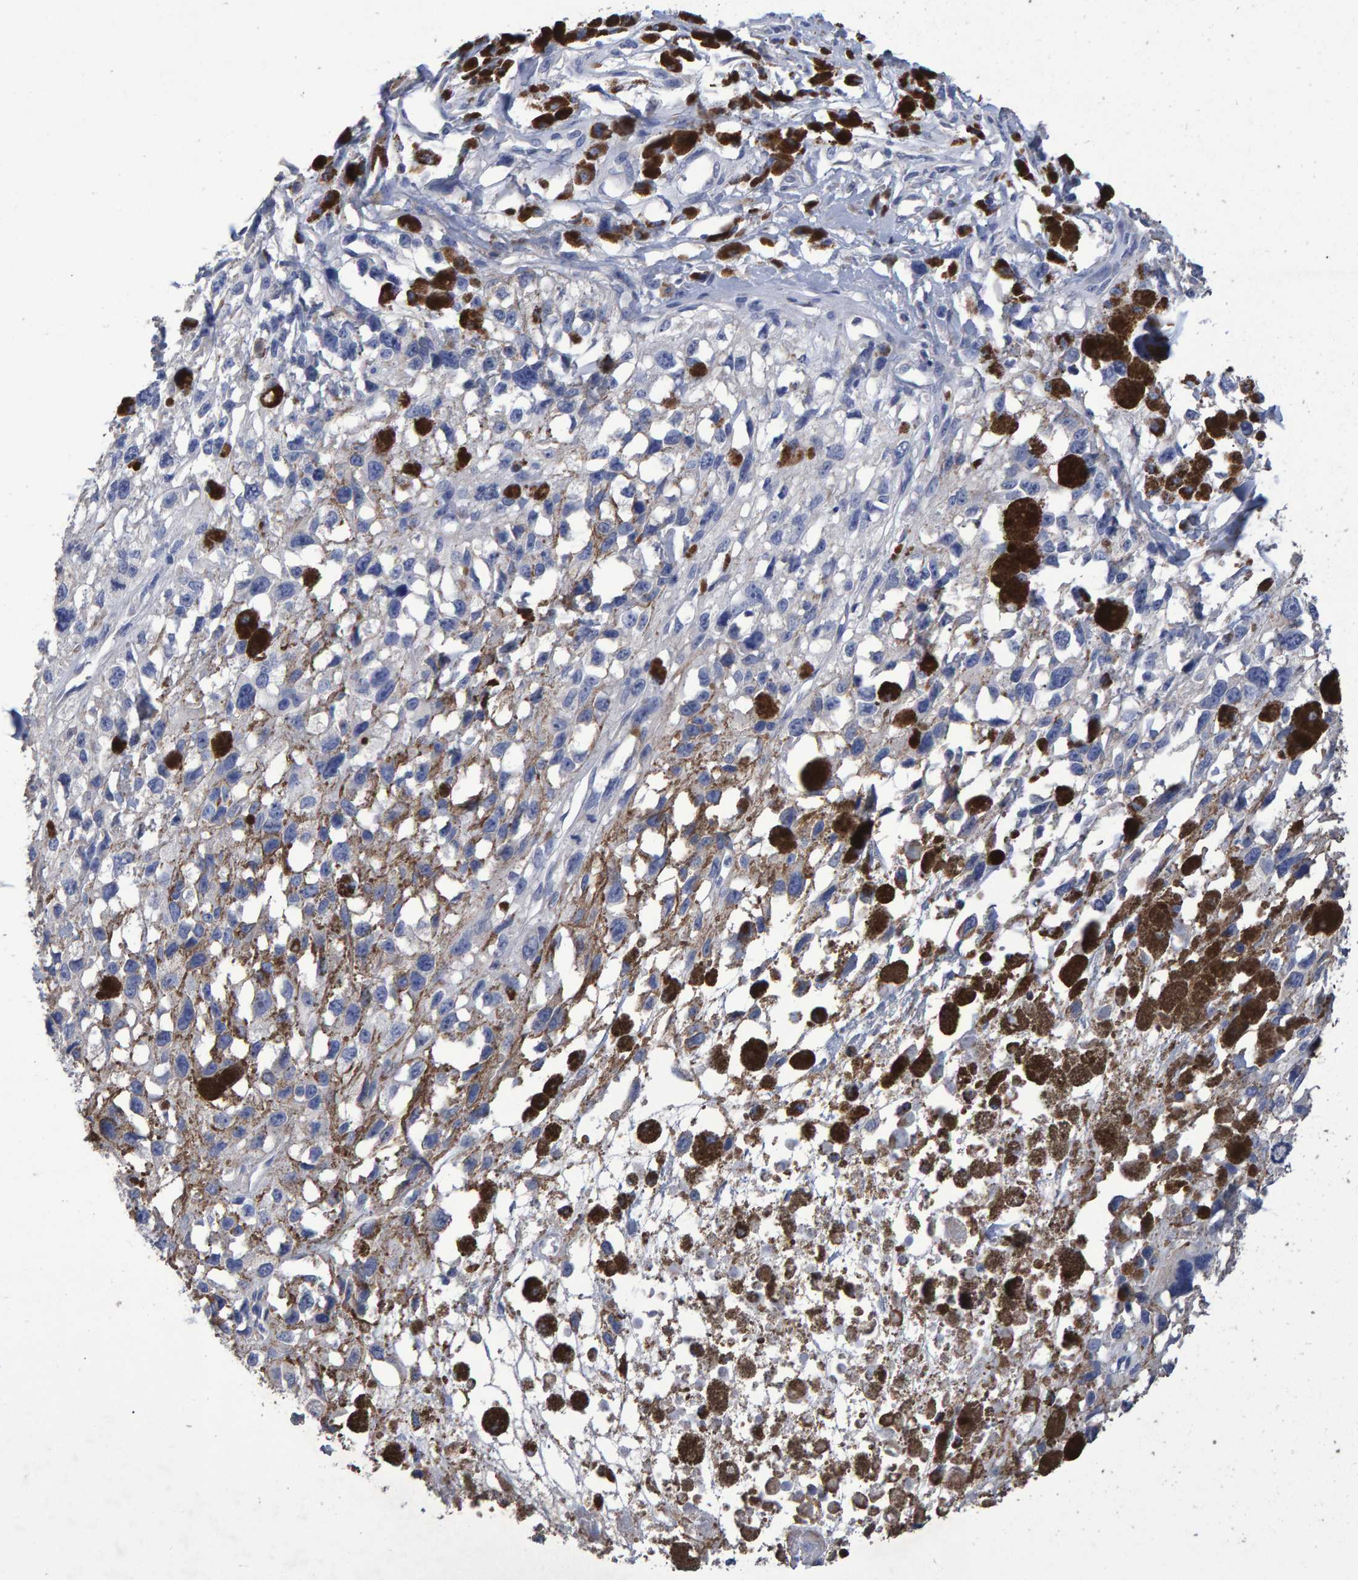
{"staining": {"intensity": "negative", "quantity": "none", "location": "none"}, "tissue": "melanoma", "cell_type": "Tumor cells", "image_type": "cancer", "snomed": [{"axis": "morphology", "description": "Malignant melanoma, Metastatic site"}, {"axis": "topography", "description": "Lymph node"}], "caption": "Immunohistochemistry (IHC) photomicrograph of neoplastic tissue: malignant melanoma (metastatic site) stained with DAB (3,3'-diaminobenzidine) displays no significant protein staining in tumor cells. The staining is performed using DAB brown chromogen with nuclei counter-stained in using hematoxylin.", "gene": "HEMGN", "patient": {"sex": "male", "age": 59}}